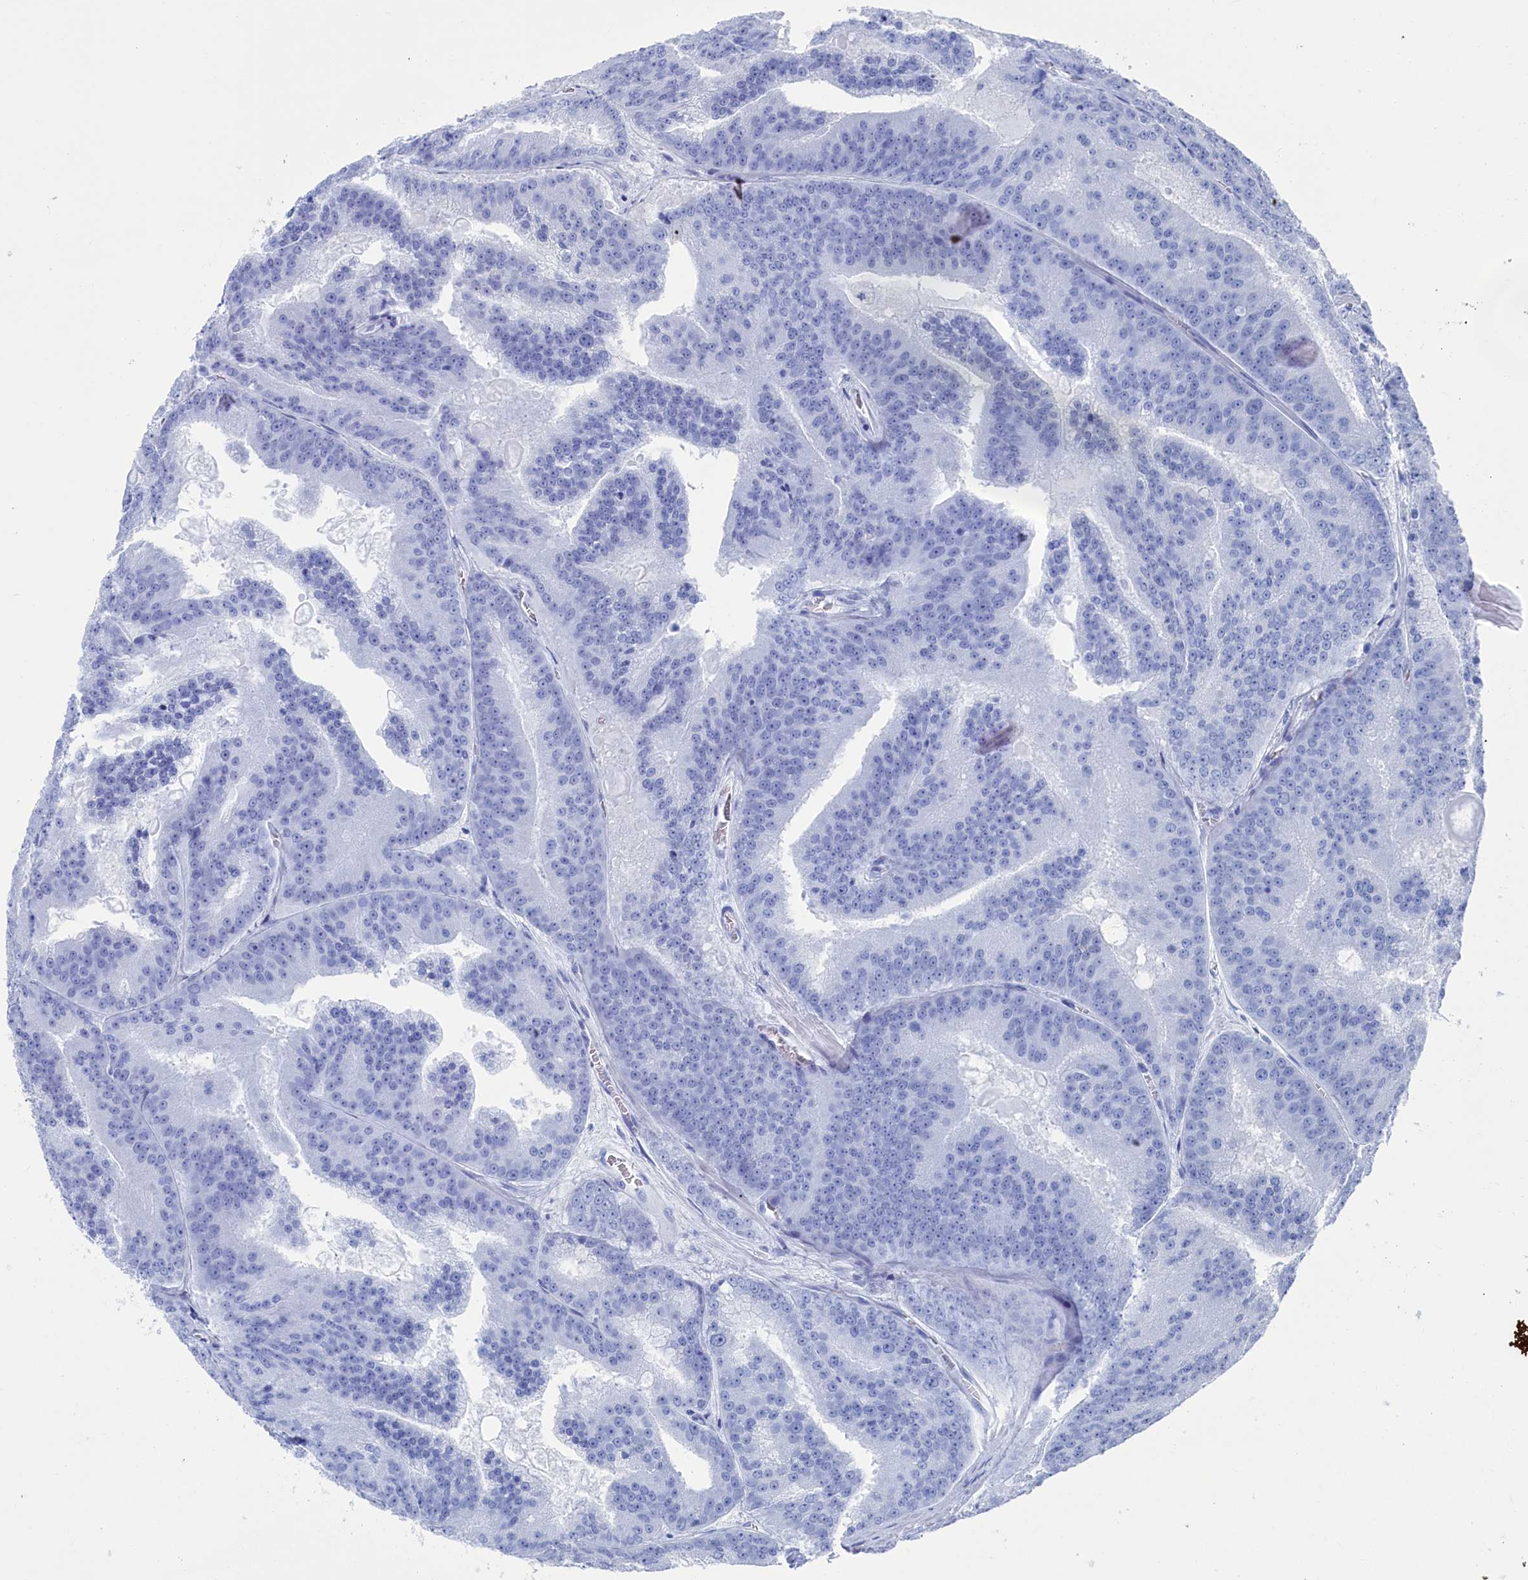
{"staining": {"intensity": "negative", "quantity": "none", "location": "none"}, "tissue": "prostate cancer", "cell_type": "Tumor cells", "image_type": "cancer", "snomed": [{"axis": "morphology", "description": "Adenocarcinoma, High grade"}, {"axis": "topography", "description": "Prostate"}], "caption": "Immunohistochemistry of human prostate cancer (high-grade adenocarcinoma) reveals no staining in tumor cells.", "gene": "CEND1", "patient": {"sex": "male", "age": 61}}